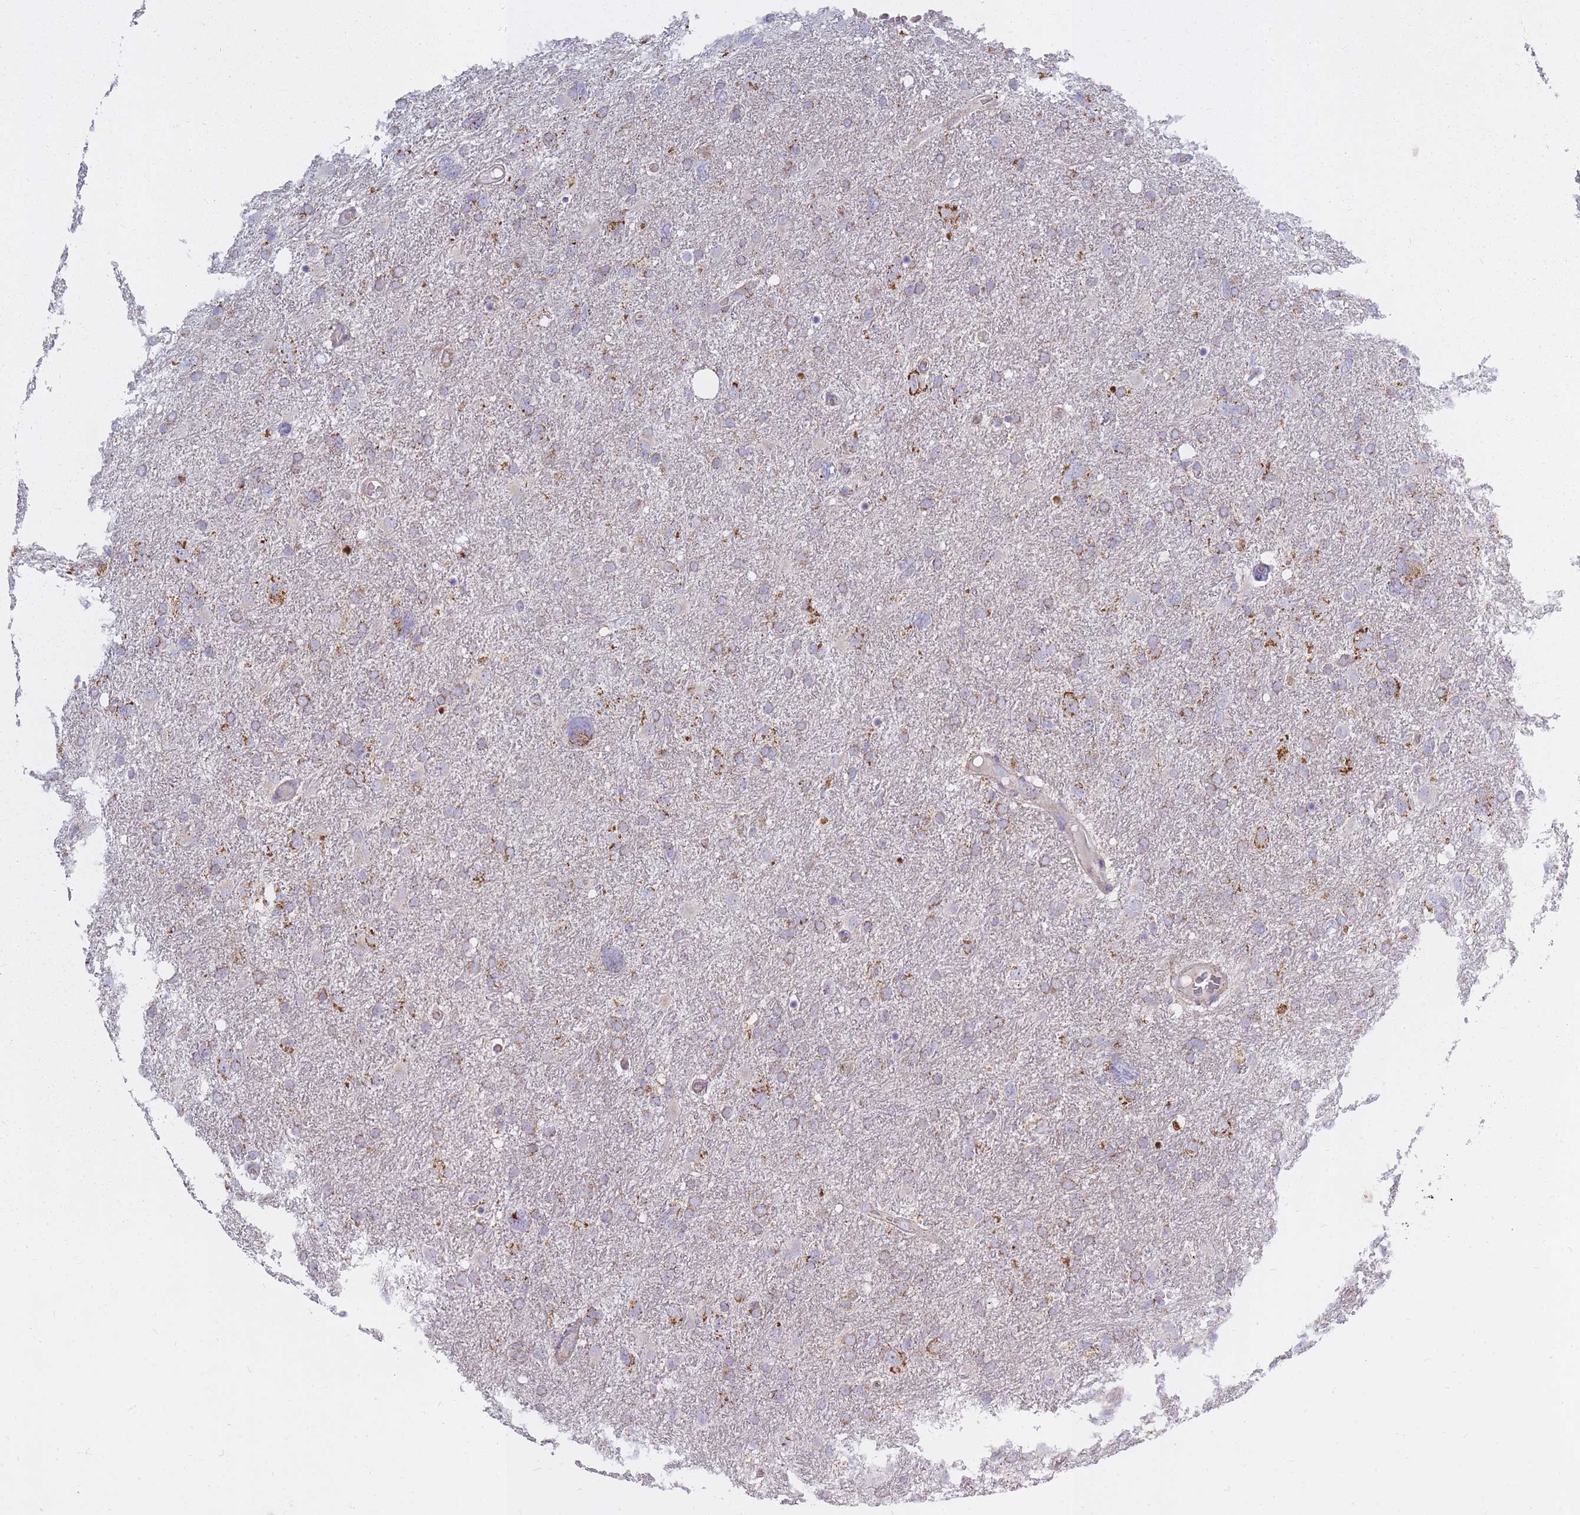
{"staining": {"intensity": "moderate", "quantity": "25%-75%", "location": "cytoplasmic/membranous"}, "tissue": "glioma", "cell_type": "Tumor cells", "image_type": "cancer", "snomed": [{"axis": "morphology", "description": "Glioma, malignant, High grade"}, {"axis": "topography", "description": "Brain"}], "caption": "Immunohistochemical staining of human malignant glioma (high-grade) reveals medium levels of moderate cytoplasmic/membranous protein positivity in approximately 25%-75% of tumor cells.", "gene": "ALKBH4", "patient": {"sex": "male", "age": 61}}